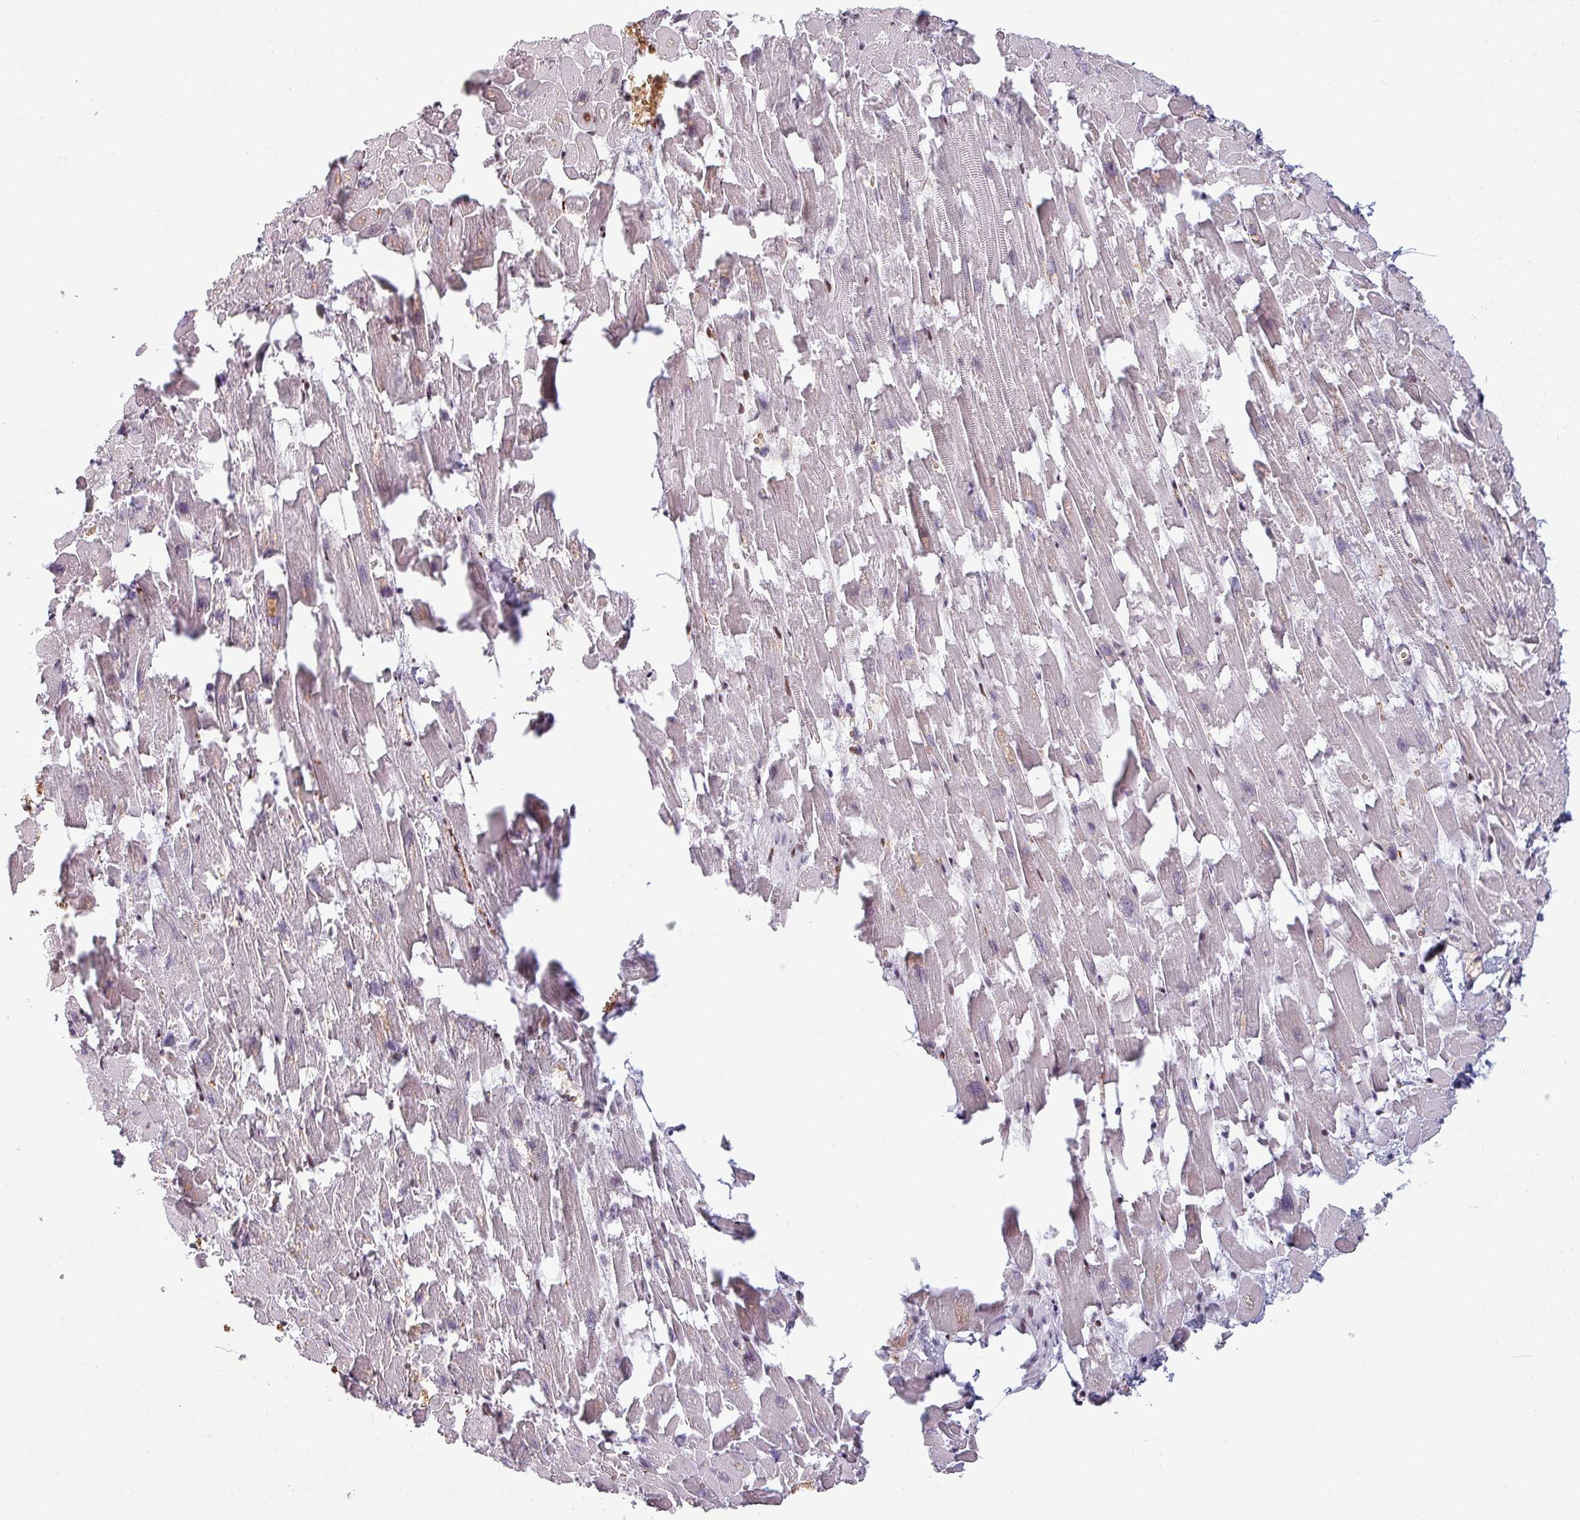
{"staining": {"intensity": "moderate", "quantity": "25%-75%", "location": "nuclear"}, "tissue": "heart muscle", "cell_type": "Cardiomyocytes", "image_type": "normal", "snomed": [{"axis": "morphology", "description": "Normal tissue, NOS"}, {"axis": "topography", "description": "Heart"}], "caption": "Unremarkable heart muscle exhibits moderate nuclear positivity in approximately 25%-75% of cardiomyocytes, visualized by immunohistochemistry.", "gene": "NCOR1", "patient": {"sex": "female", "age": 64}}